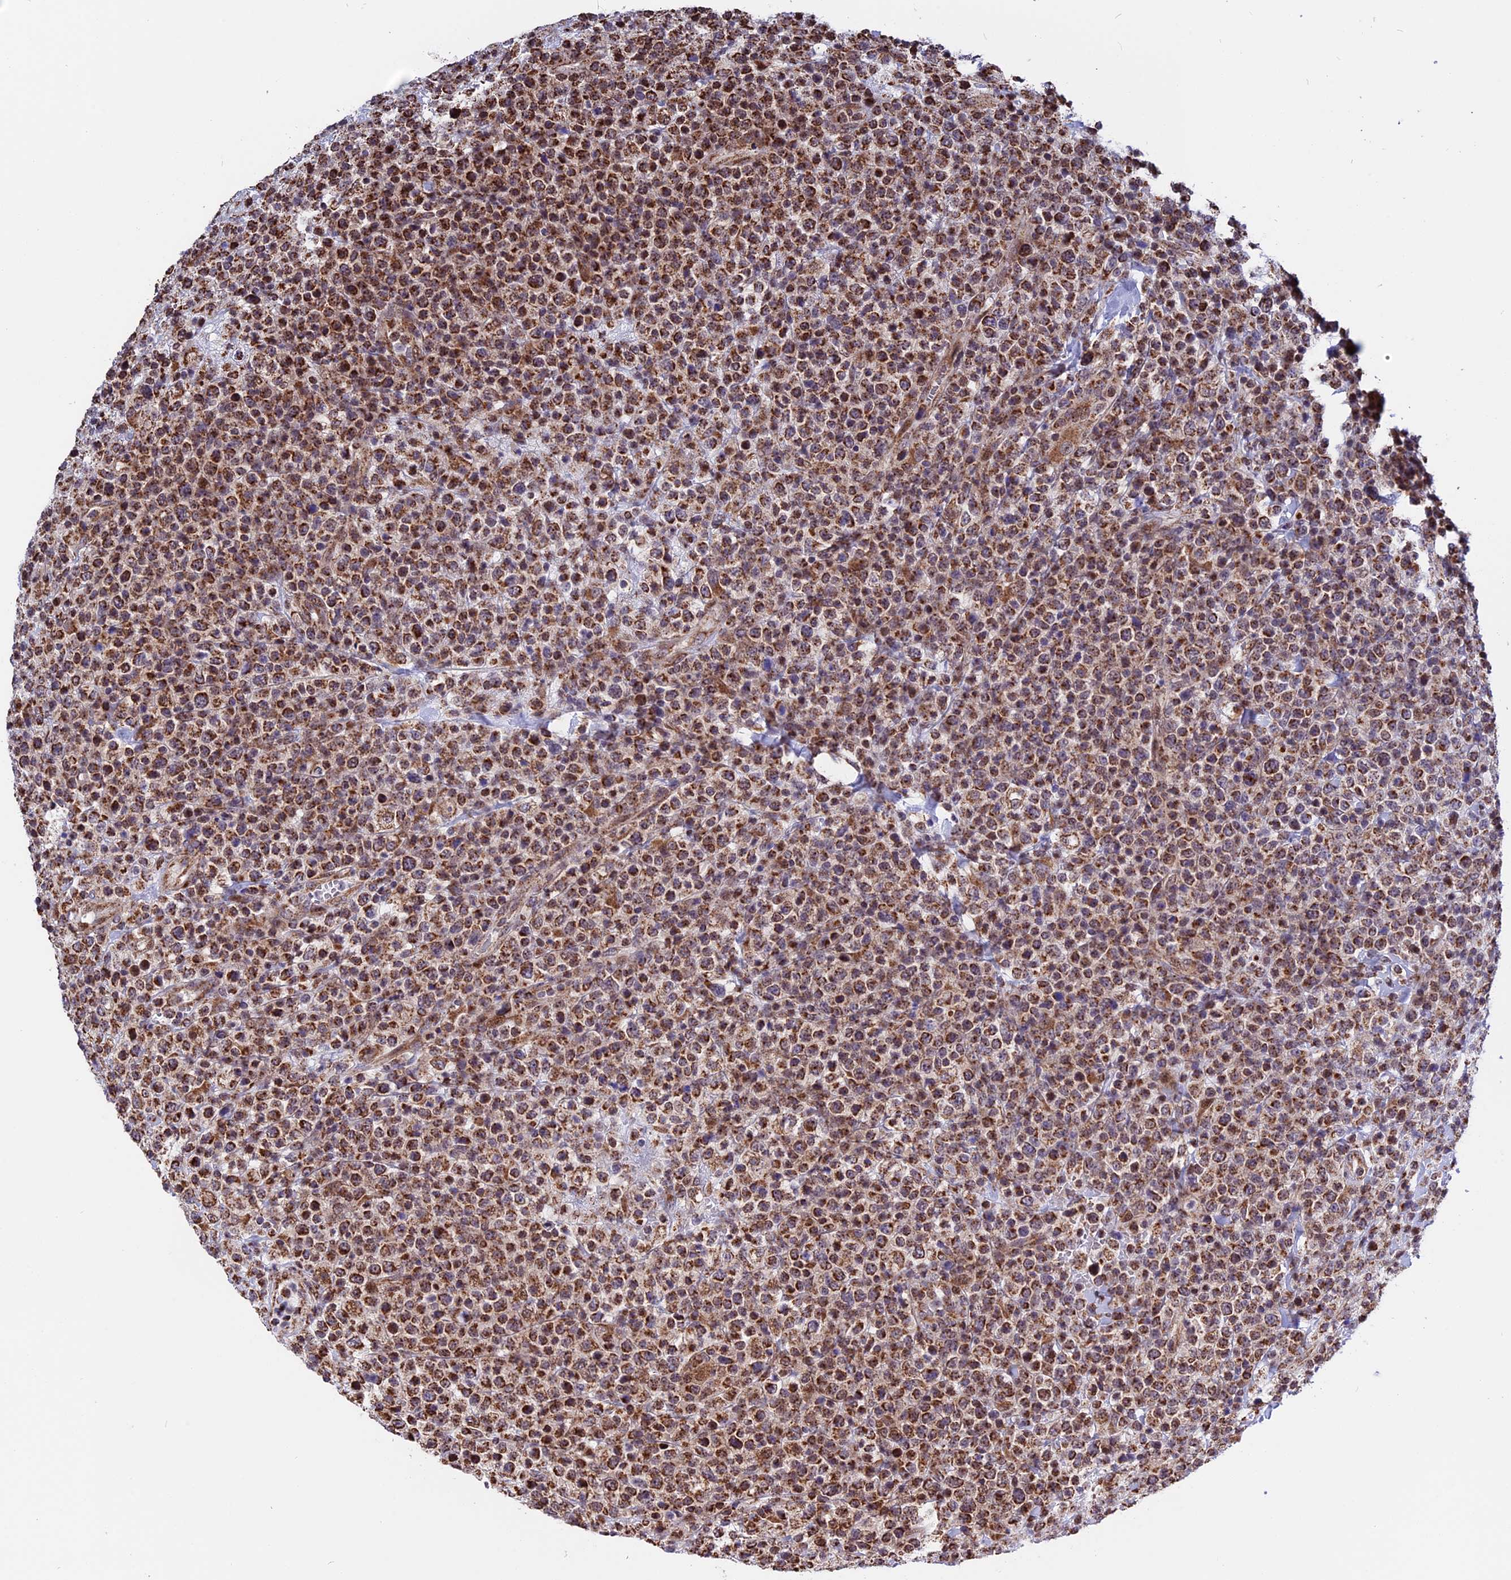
{"staining": {"intensity": "moderate", "quantity": ">75%", "location": "cytoplasmic/membranous"}, "tissue": "lymphoma", "cell_type": "Tumor cells", "image_type": "cancer", "snomed": [{"axis": "morphology", "description": "Malignant lymphoma, non-Hodgkin's type, High grade"}, {"axis": "topography", "description": "Colon"}], "caption": "Immunohistochemical staining of human lymphoma exhibits moderate cytoplasmic/membranous protein staining in about >75% of tumor cells. (IHC, brightfield microscopy, high magnification).", "gene": "FAM174C", "patient": {"sex": "female", "age": 53}}